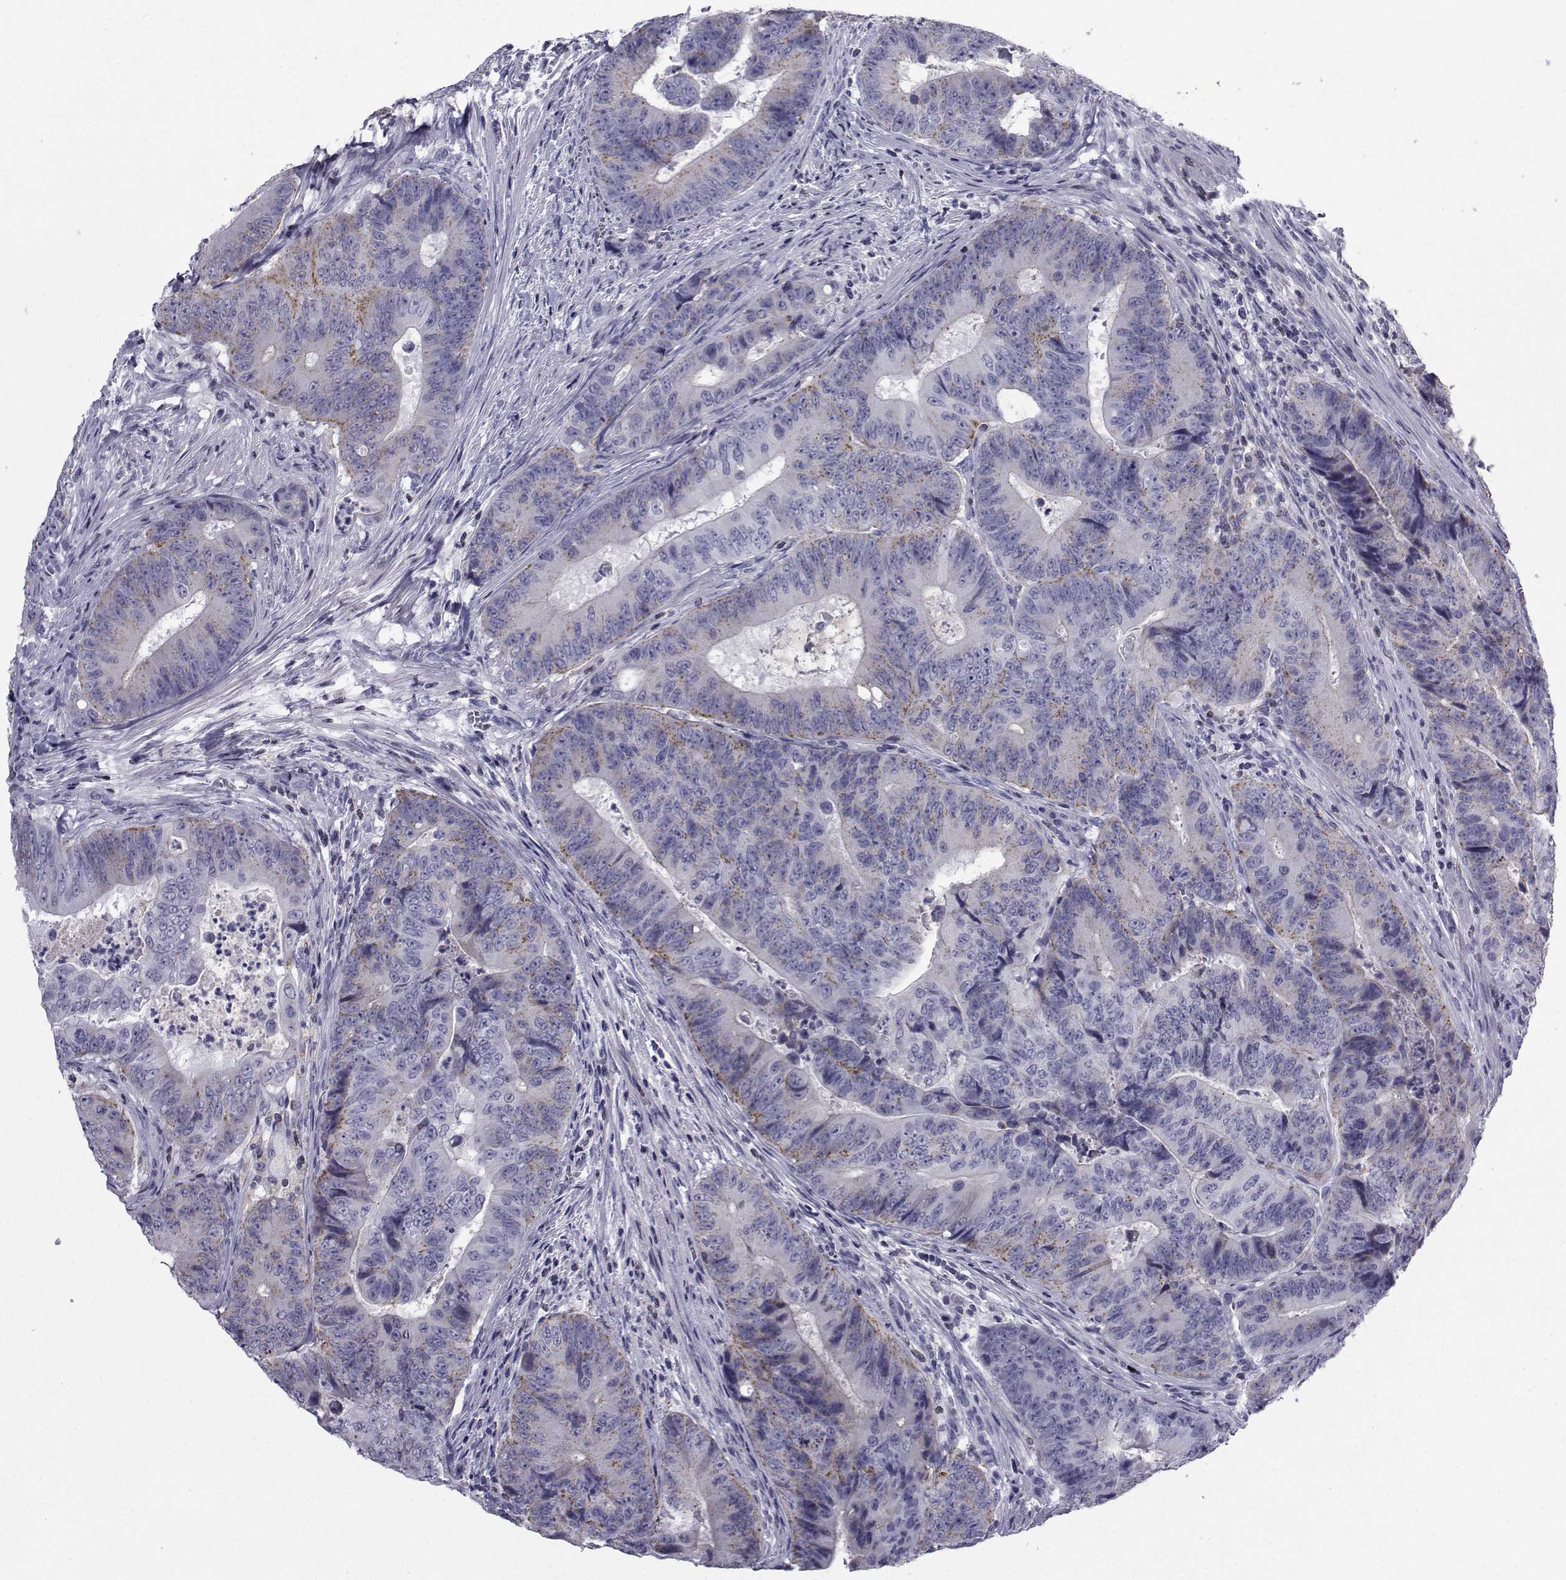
{"staining": {"intensity": "moderate", "quantity": "25%-75%", "location": "cytoplasmic/membranous"}, "tissue": "colorectal cancer", "cell_type": "Tumor cells", "image_type": "cancer", "snomed": [{"axis": "morphology", "description": "Adenocarcinoma, NOS"}, {"axis": "topography", "description": "Colon"}], "caption": "A medium amount of moderate cytoplasmic/membranous positivity is seen in about 25%-75% of tumor cells in adenocarcinoma (colorectal) tissue.", "gene": "PDE6H", "patient": {"sex": "female", "age": 48}}